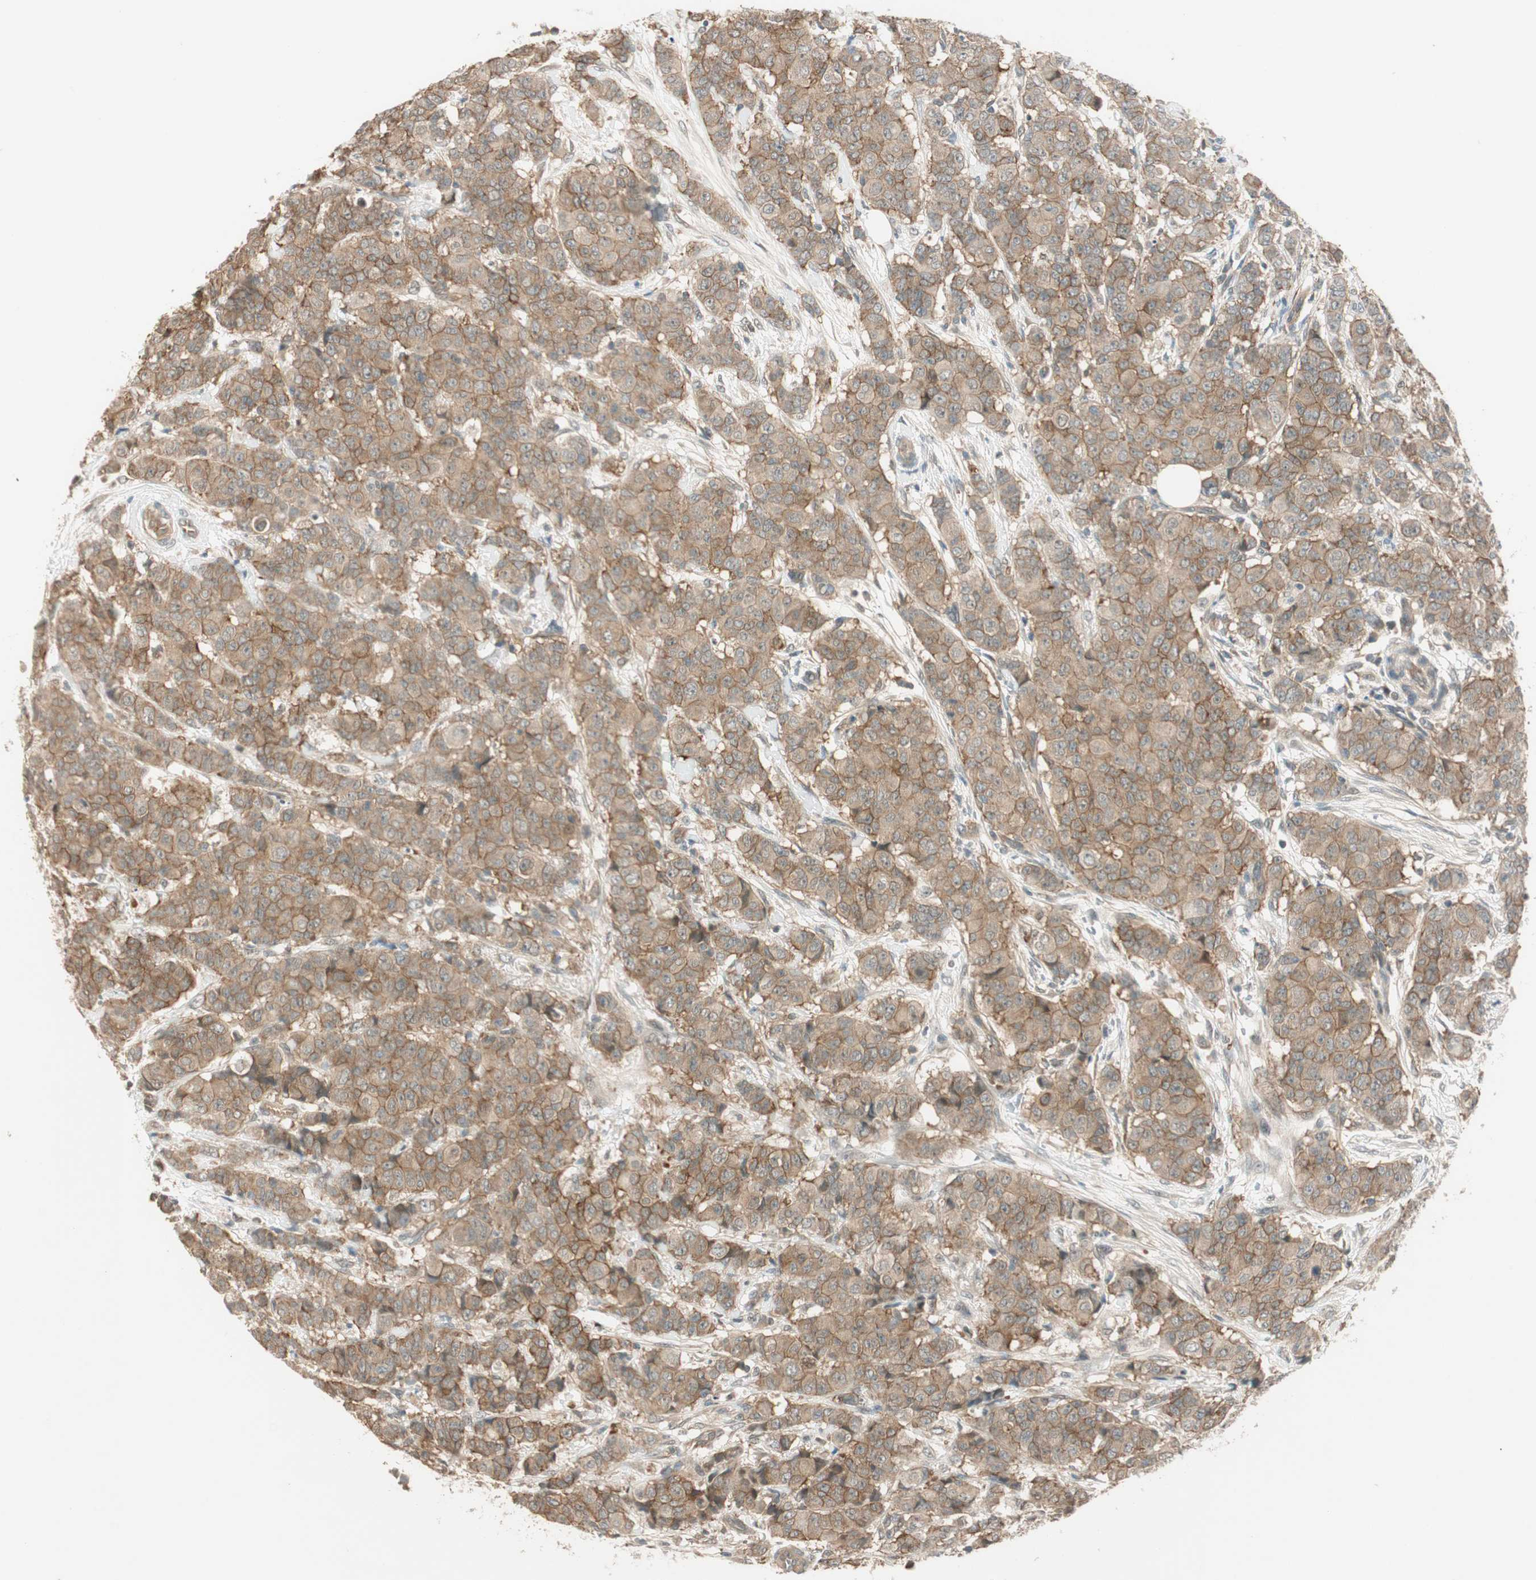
{"staining": {"intensity": "moderate", "quantity": ">75%", "location": "cytoplasmic/membranous"}, "tissue": "breast cancer", "cell_type": "Tumor cells", "image_type": "cancer", "snomed": [{"axis": "morphology", "description": "Duct carcinoma"}, {"axis": "topography", "description": "Breast"}], "caption": "This photomicrograph displays immunohistochemistry staining of human breast invasive ductal carcinoma, with medium moderate cytoplasmic/membranous staining in about >75% of tumor cells.", "gene": "PSMD8", "patient": {"sex": "female", "age": 40}}